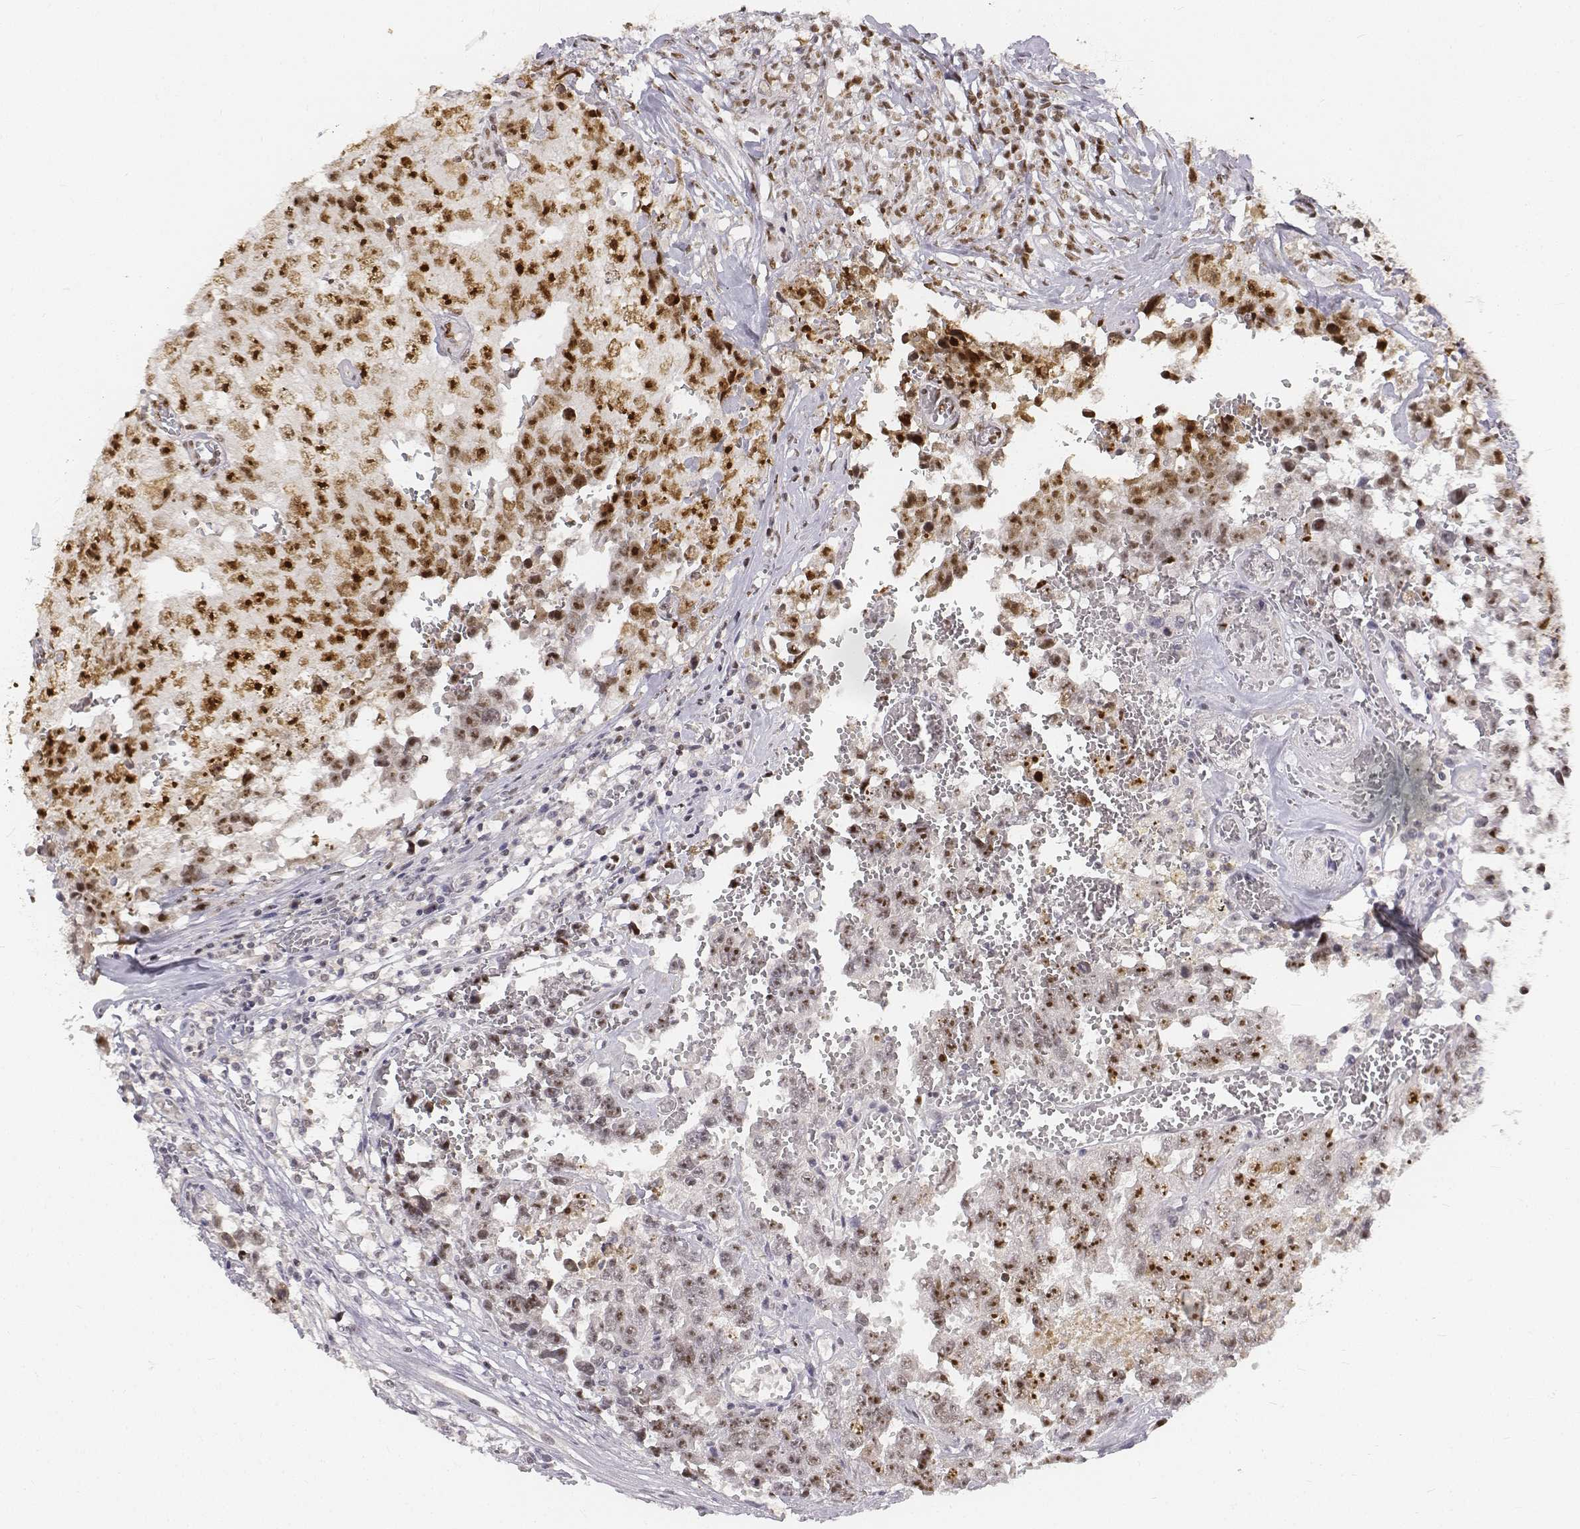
{"staining": {"intensity": "strong", "quantity": ">75%", "location": "nuclear"}, "tissue": "testis cancer", "cell_type": "Tumor cells", "image_type": "cancer", "snomed": [{"axis": "morphology", "description": "Carcinoma, Embryonal, NOS"}, {"axis": "topography", "description": "Testis"}], "caption": "Approximately >75% of tumor cells in human testis embryonal carcinoma reveal strong nuclear protein staining as visualized by brown immunohistochemical staining.", "gene": "PHF6", "patient": {"sex": "male", "age": 36}}